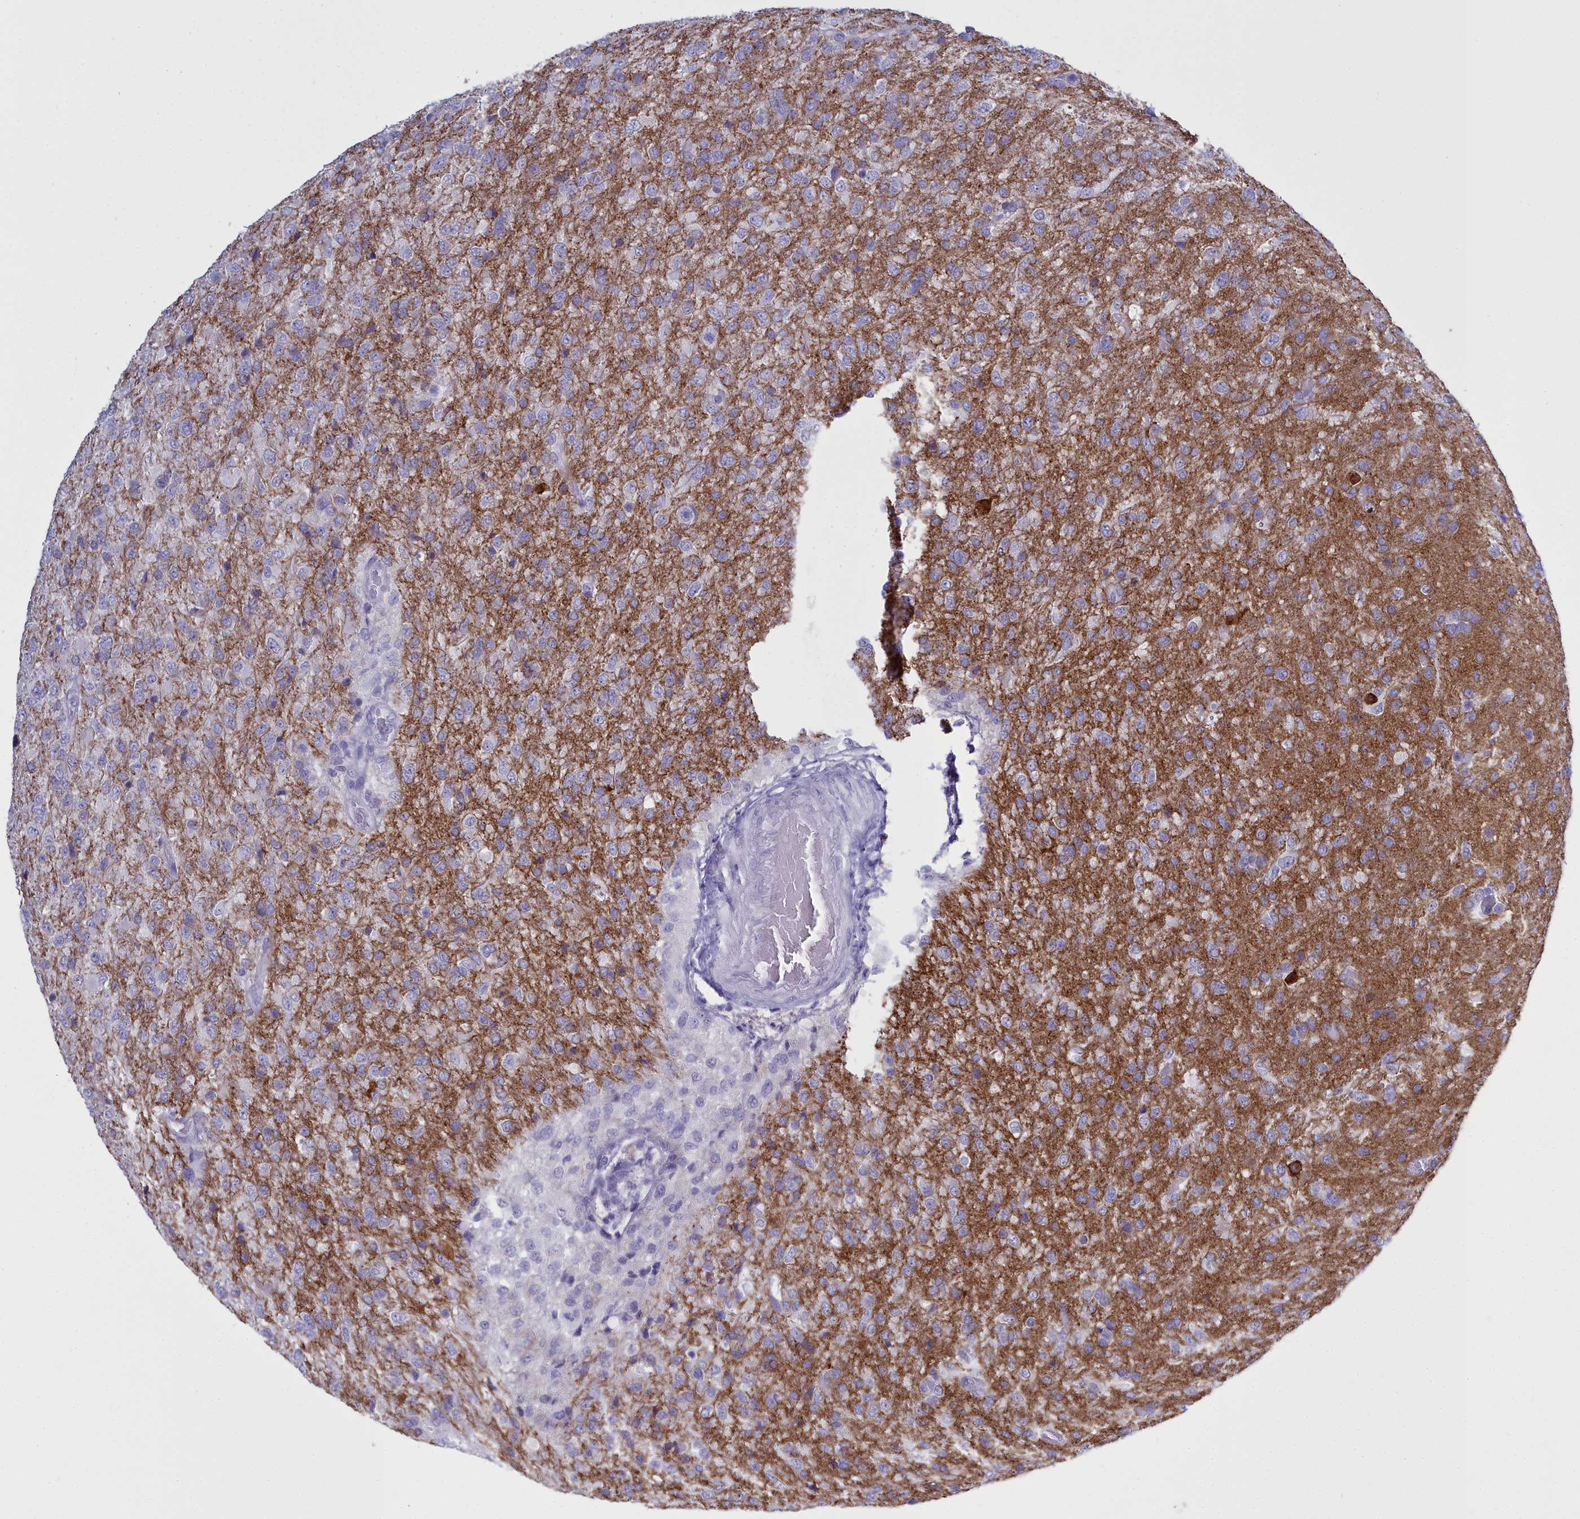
{"staining": {"intensity": "negative", "quantity": "none", "location": "none"}, "tissue": "glioma", "cell_type": "Tumor cells", "image_type": "cancer", "snomed": [{"axis": "morphology", "description": "Glioma, malignant, High grade"}, {"axis": "topography", "description": "Brain"}], "caption": "The immunohistochemistry (IHC) micrograph has no significant positivity in tumor cells of glioma tissue.", "gene": "MAP6", "patient": {"sex": "female", "age": 74}}